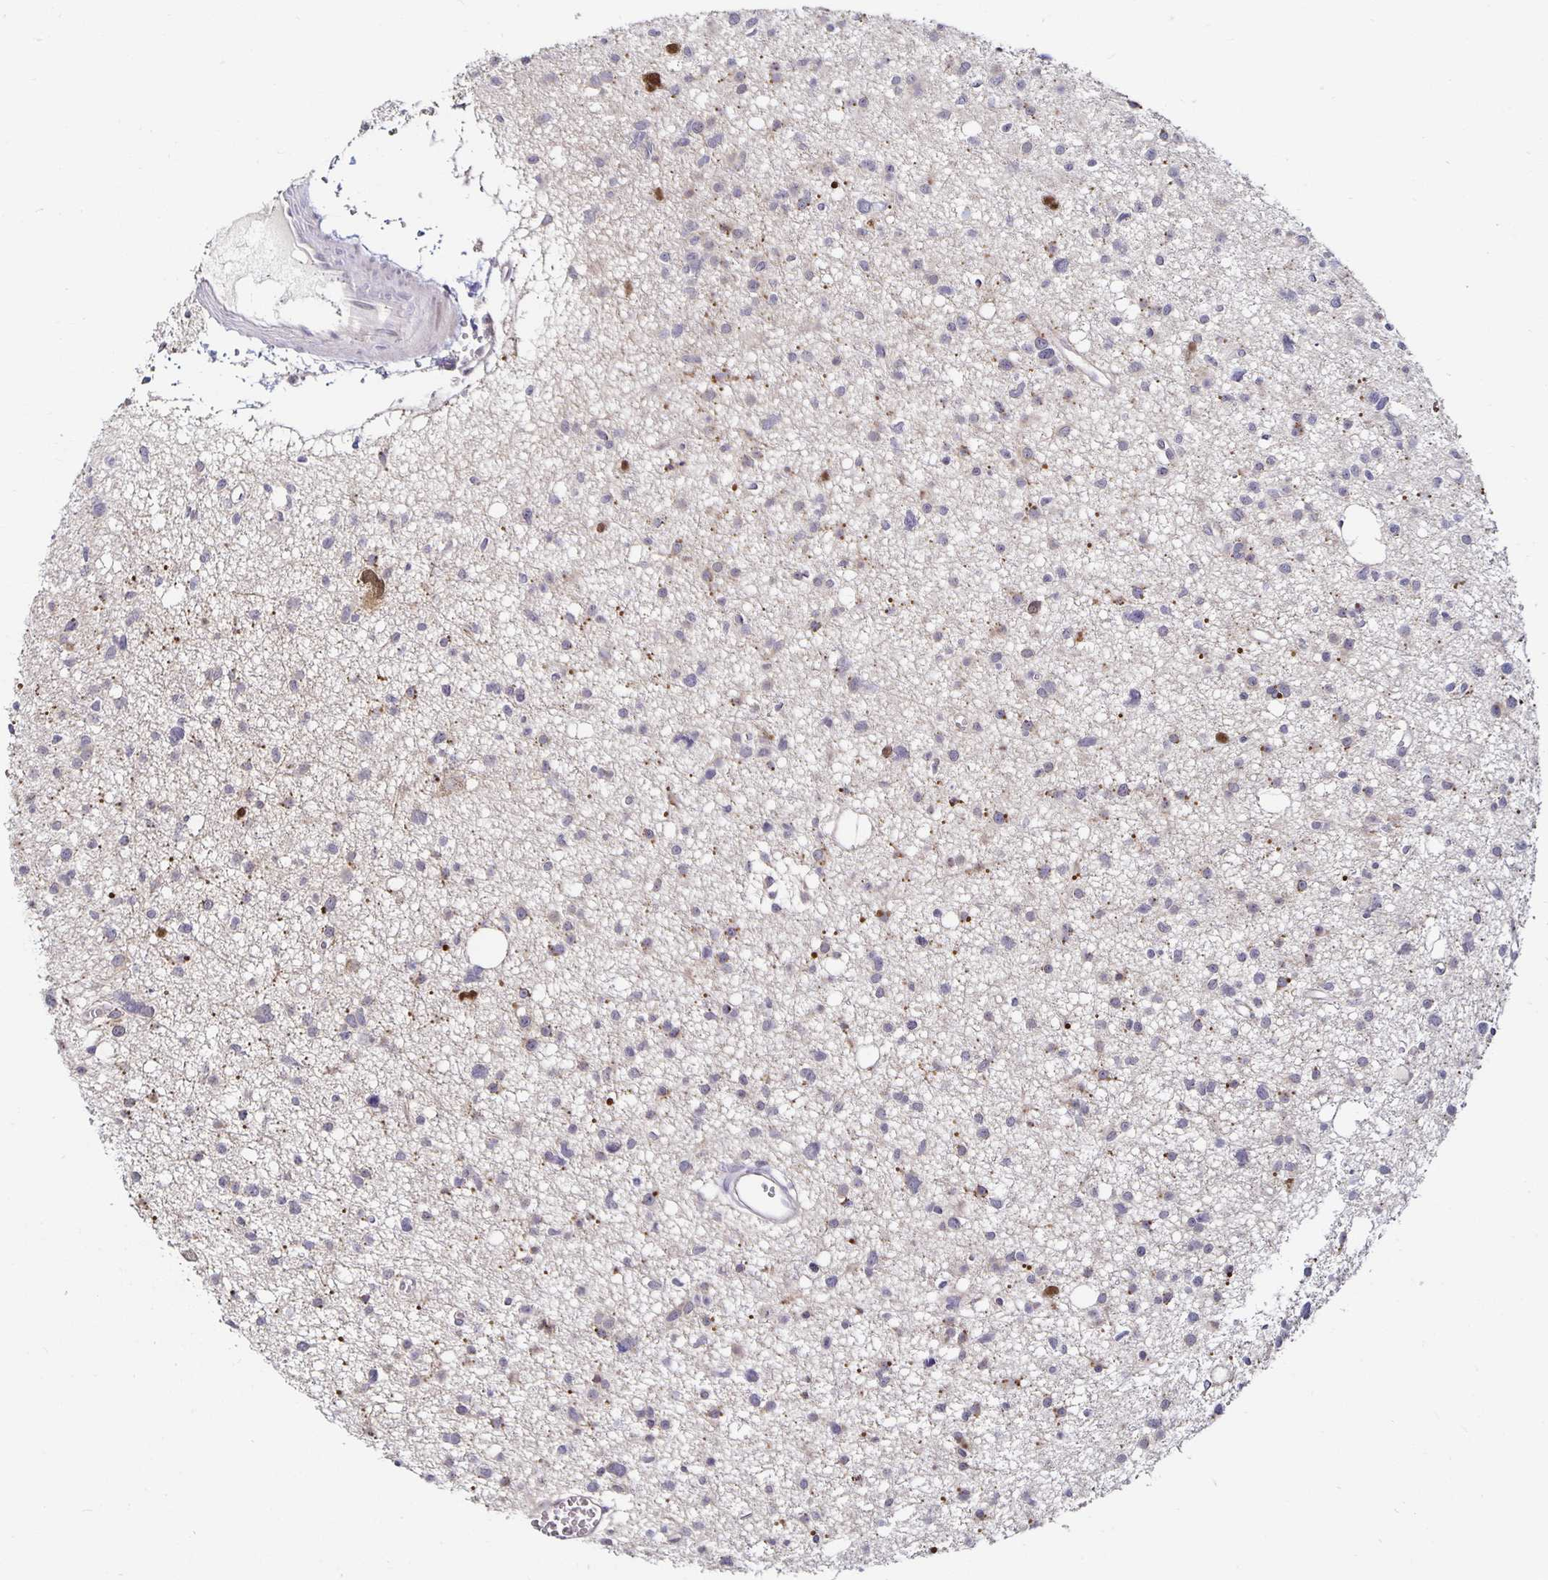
{"staining": {"intensity": "negative", "quantity": "none", "location": "none"}, "tissue": "glioma", "cell_type": "Tumor cells", "image_type": "cancer", "snomed": [{"axis": "morphology", "description": "Glioma, malignant, High grade"}, {"axis": "topography", "description": "Brain"}], "caption": "Immunohistochemistry (IHC) photomicrograph of neoplastic tissue: glioma stained with DAB (3,3'-diaminobenzidine) displays no significant protein expression in tumor cells.", "gene": "ANLN", "patient": {"sex": "male", "age": 23}}